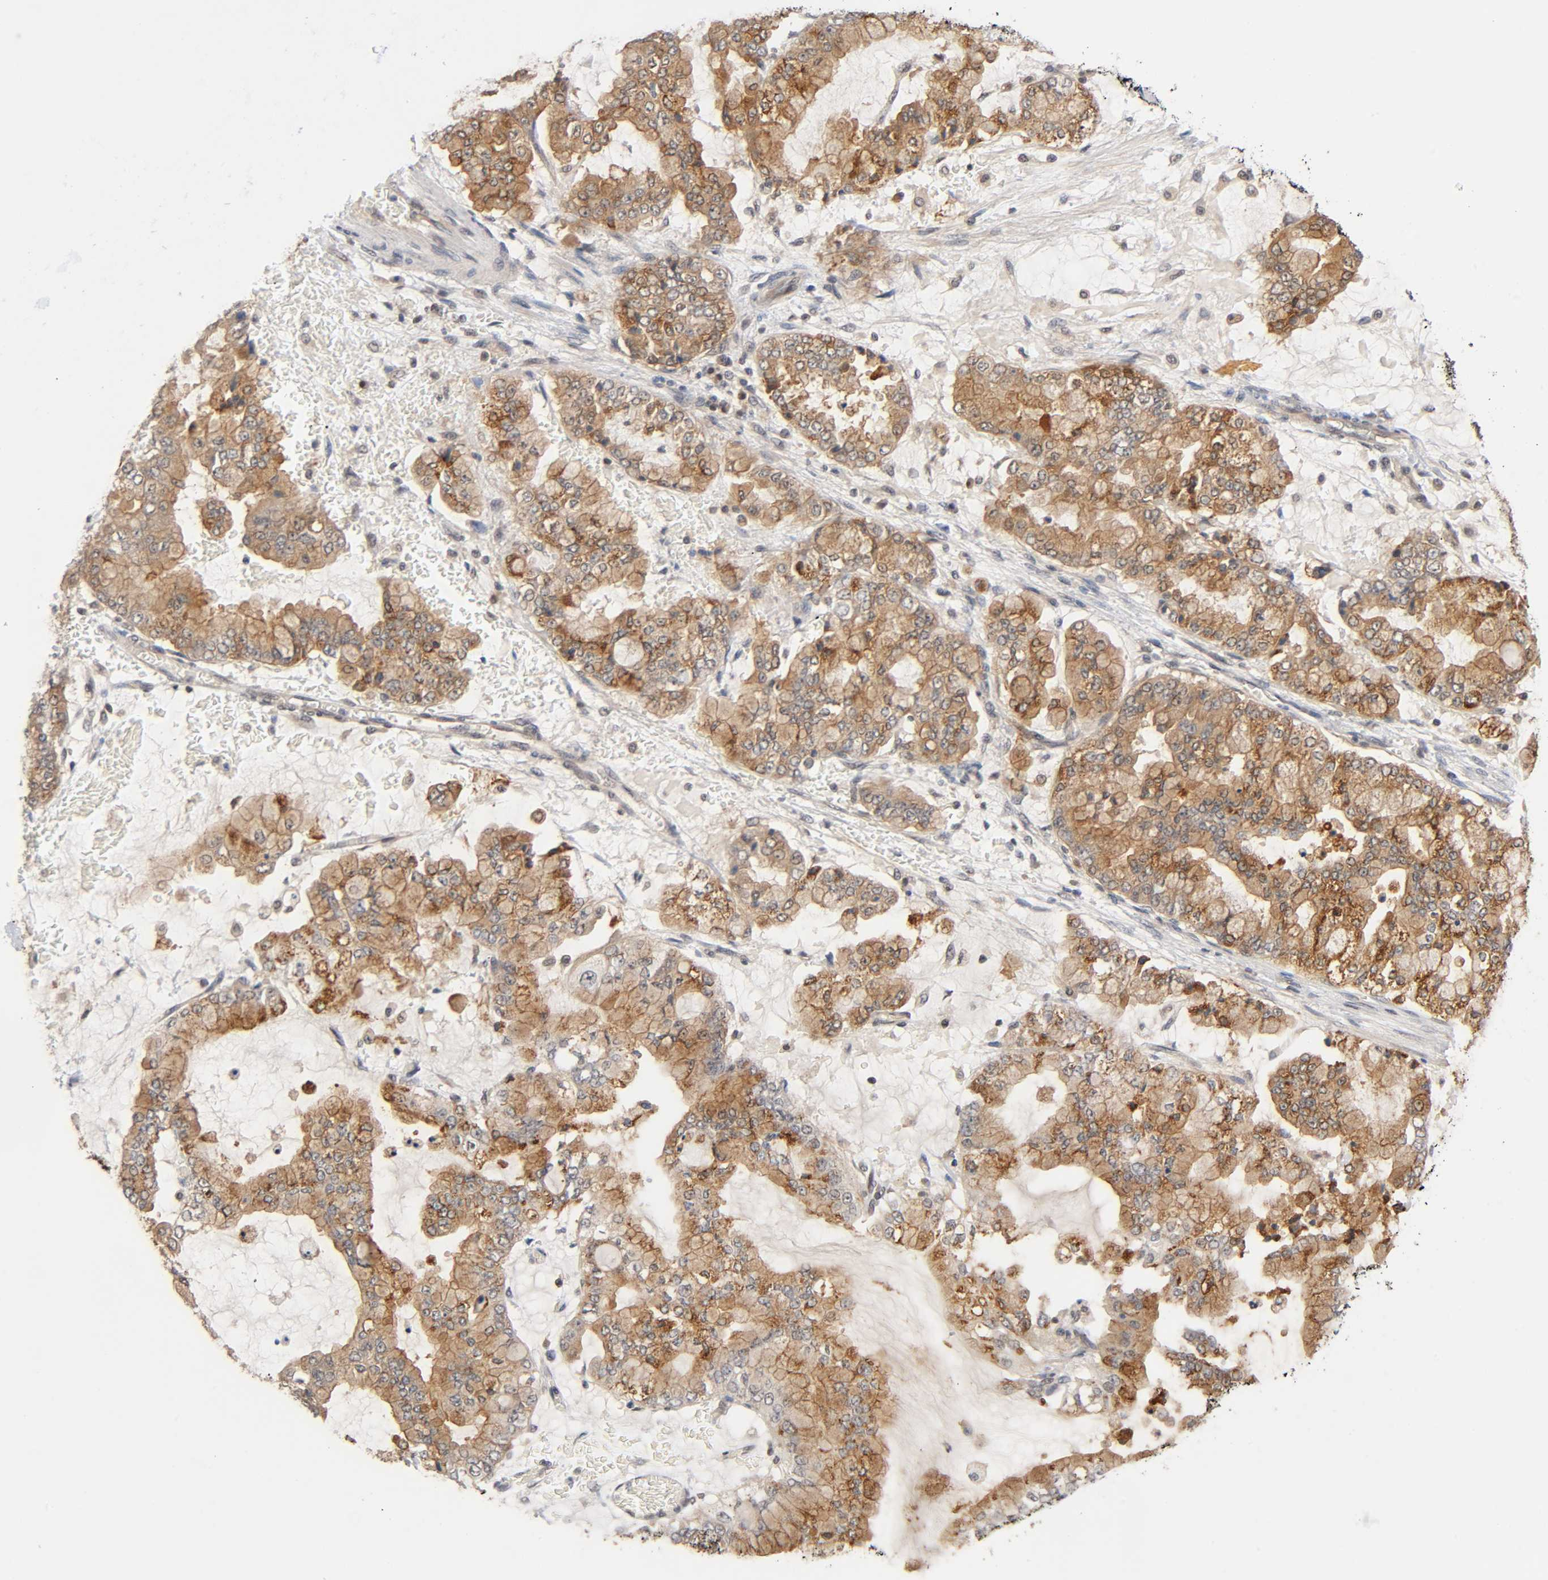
{"staining": {"intensity": "moderate", "quantity": ">75%", "location": "cytoplasmic/membranous"}, "tissue": "stomach cancer", "cell_type": "Tumor cells", "image_type": "cancer", "snomed": [{"axis": "morphology", "description": "Normal tissue, NOS"}, {"axis": "morphology", "description": "Adenocarcinoma, NOS"}, {"axis": "topography", "description": "Stomach, upper"}, {"axis": "topography", "description": "Stomach"}], "caption": "A histopathology image showing moderate cytoplasmic/membranous expression in about >75% of tumor cells in stomach adenocarcinoma, as visualized by brown immunohistochemical staining.", "gene": "PRKAB1", "patient": {"sex": "male", "age": 76}}